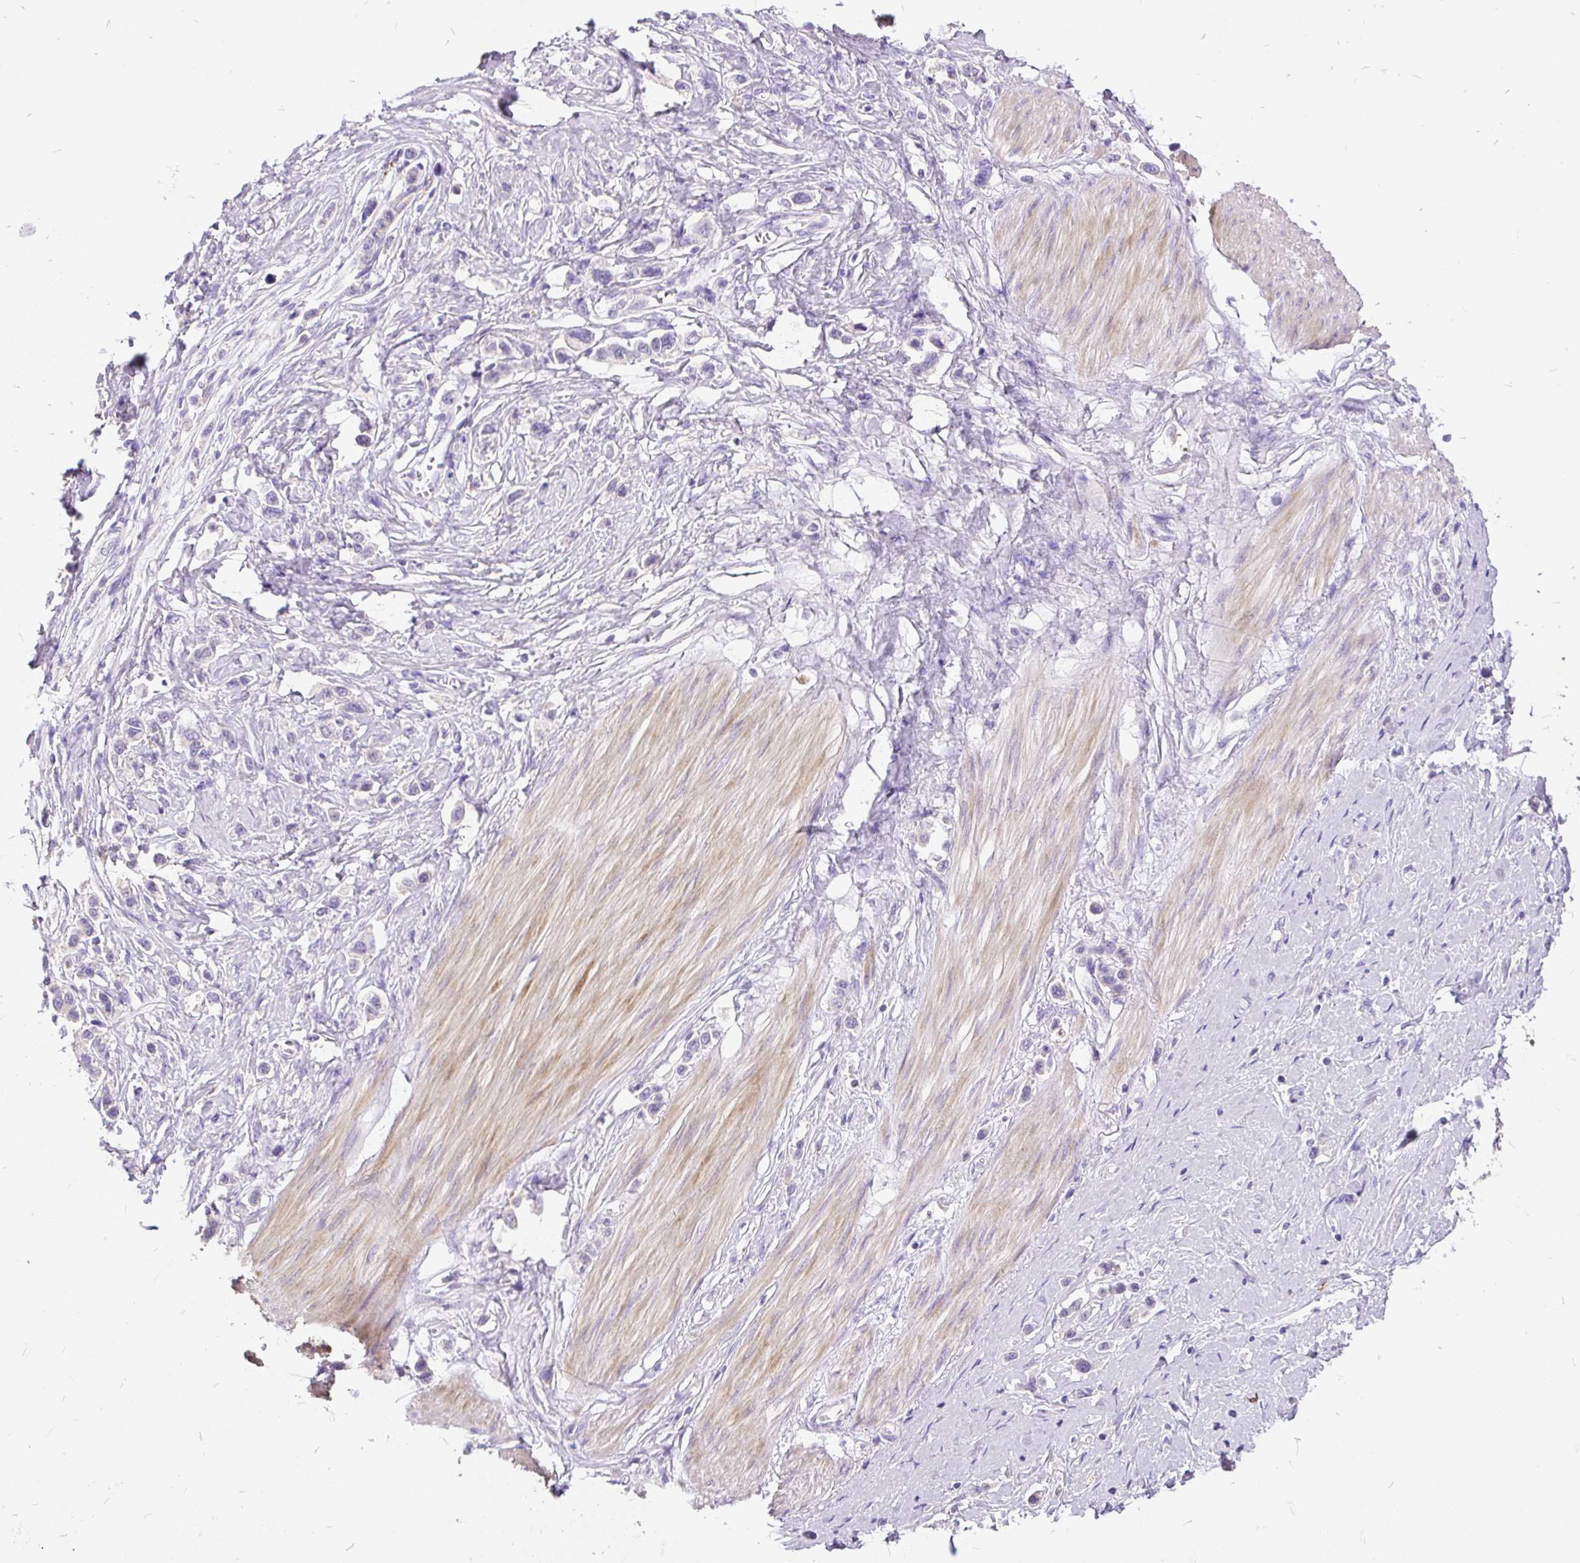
{"staining": {"intensity": "negative", "quantity": "none", "location": "none"}, "tissue": "stomach cancer", "cell_type": "Tumor cells", "image_type": "cancer", "snomed": [{"axis": "morphology", "description": "Adenocarcinoma, NOS"}, {"axis": "topography", "description": "Stomach"}], "caption": "Histopathology image shows no significant protein expression in tumor cells of adenocarcinoma (stomach).", "gene": "GBX1", "patient": {"sex": "female", "age": 65}}